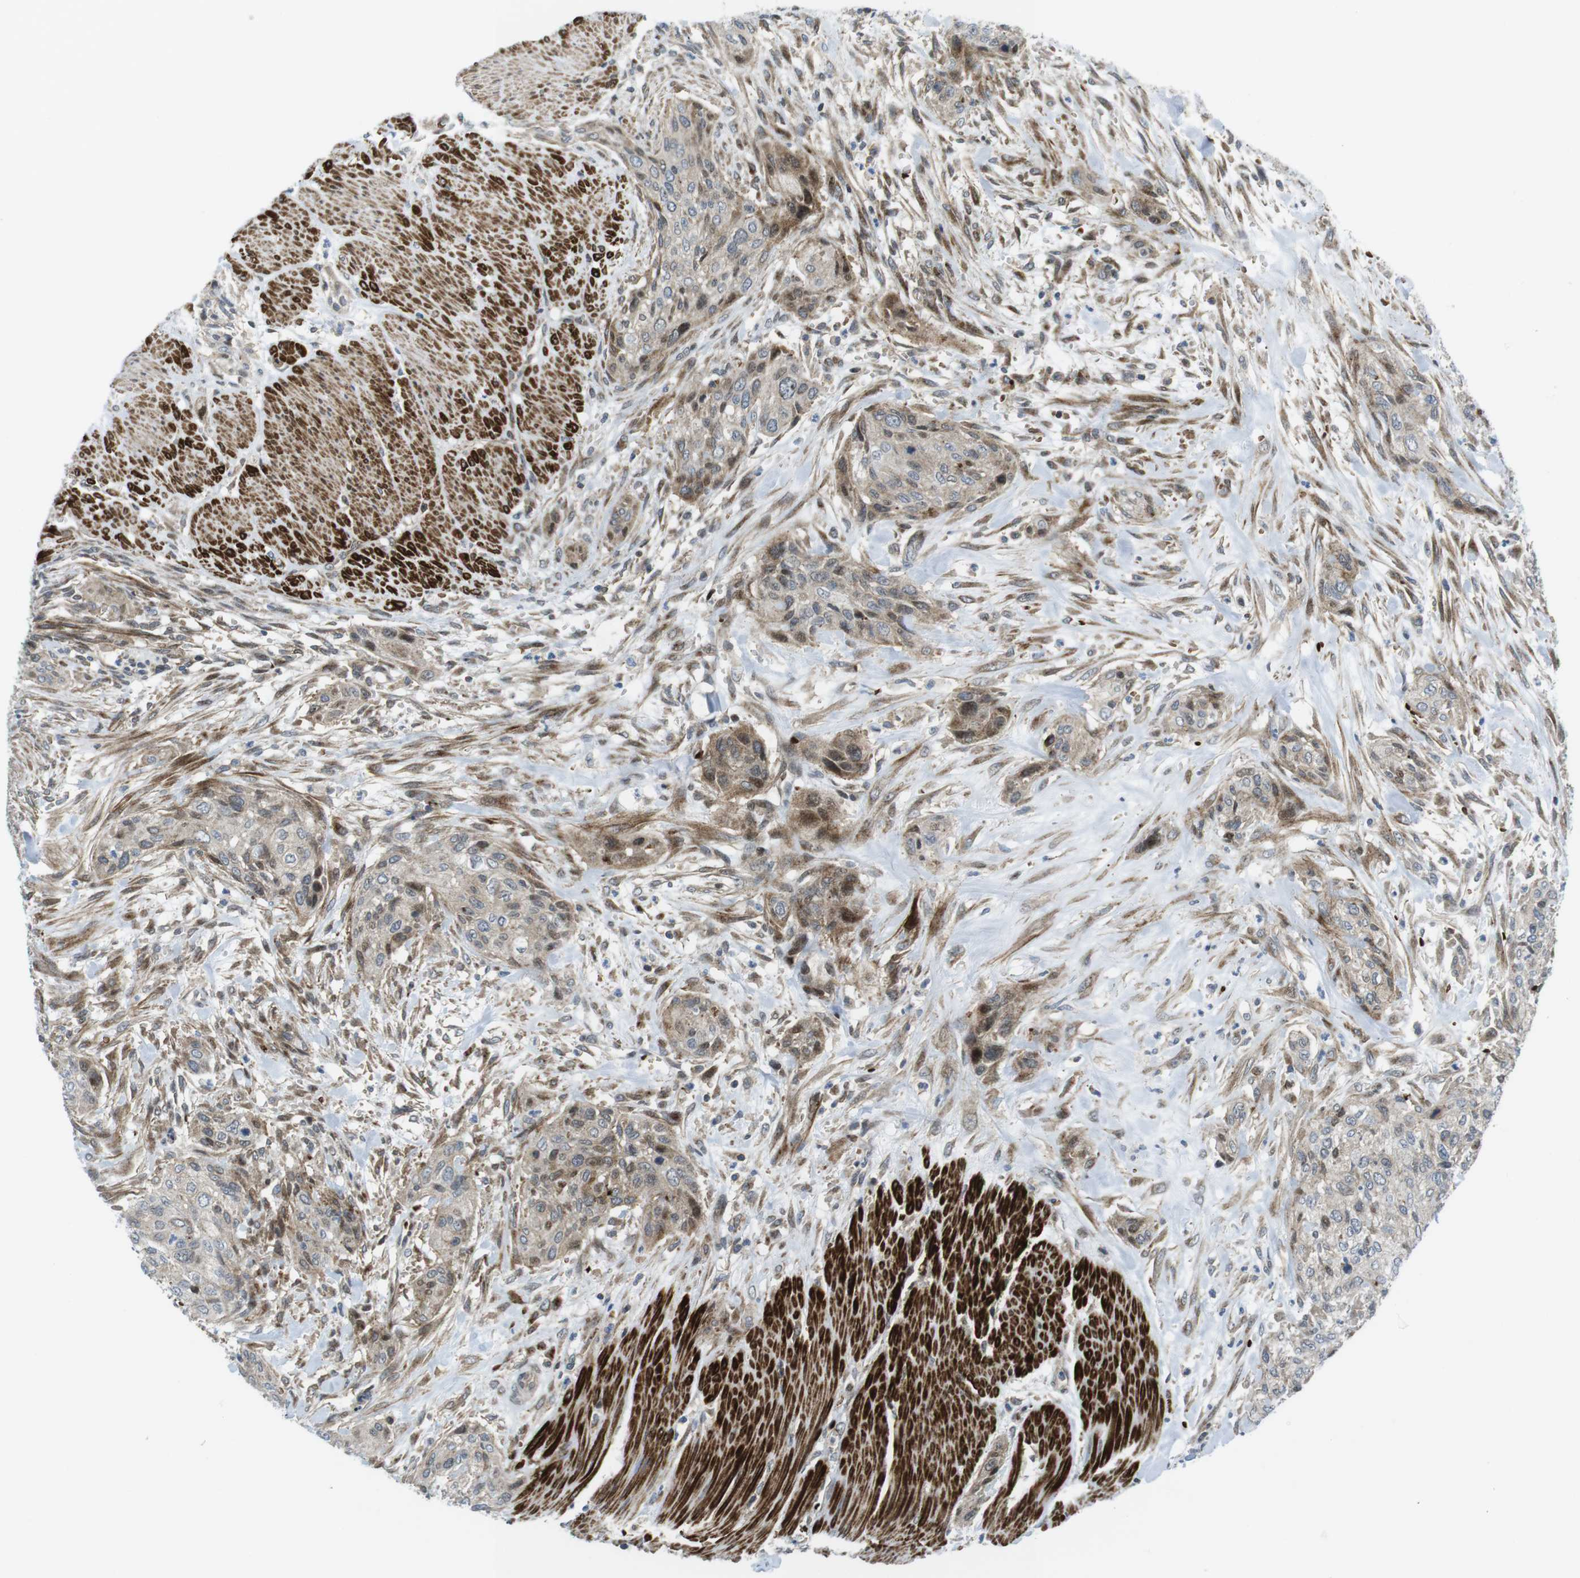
{"staining": {"intensity": "weak", "quantity": ">75%", "location": "cytoplasmic/membranous"}, "tissue": "urothelial cancer", "cell_type": "Tumor cells", "image_type": "cancer", "snomed": [{"axis": "morphology", "description": "Urothelial carcinoma, High grade"}, {"axis": "topography", "description": "Urinary bladder"}], "caption": "Urothelial carcinoma (high-grade) stained with DAB (3,3'-diaminobenzidine) IHC shows low levels of weak cytoplasmic/membranous staining in approximately >75% of tumor cells. (Brightfield microscopy of DAB IHC at high magnification).", "gene": "CUL7", "patient": {"sex": "male", "age": 35}}